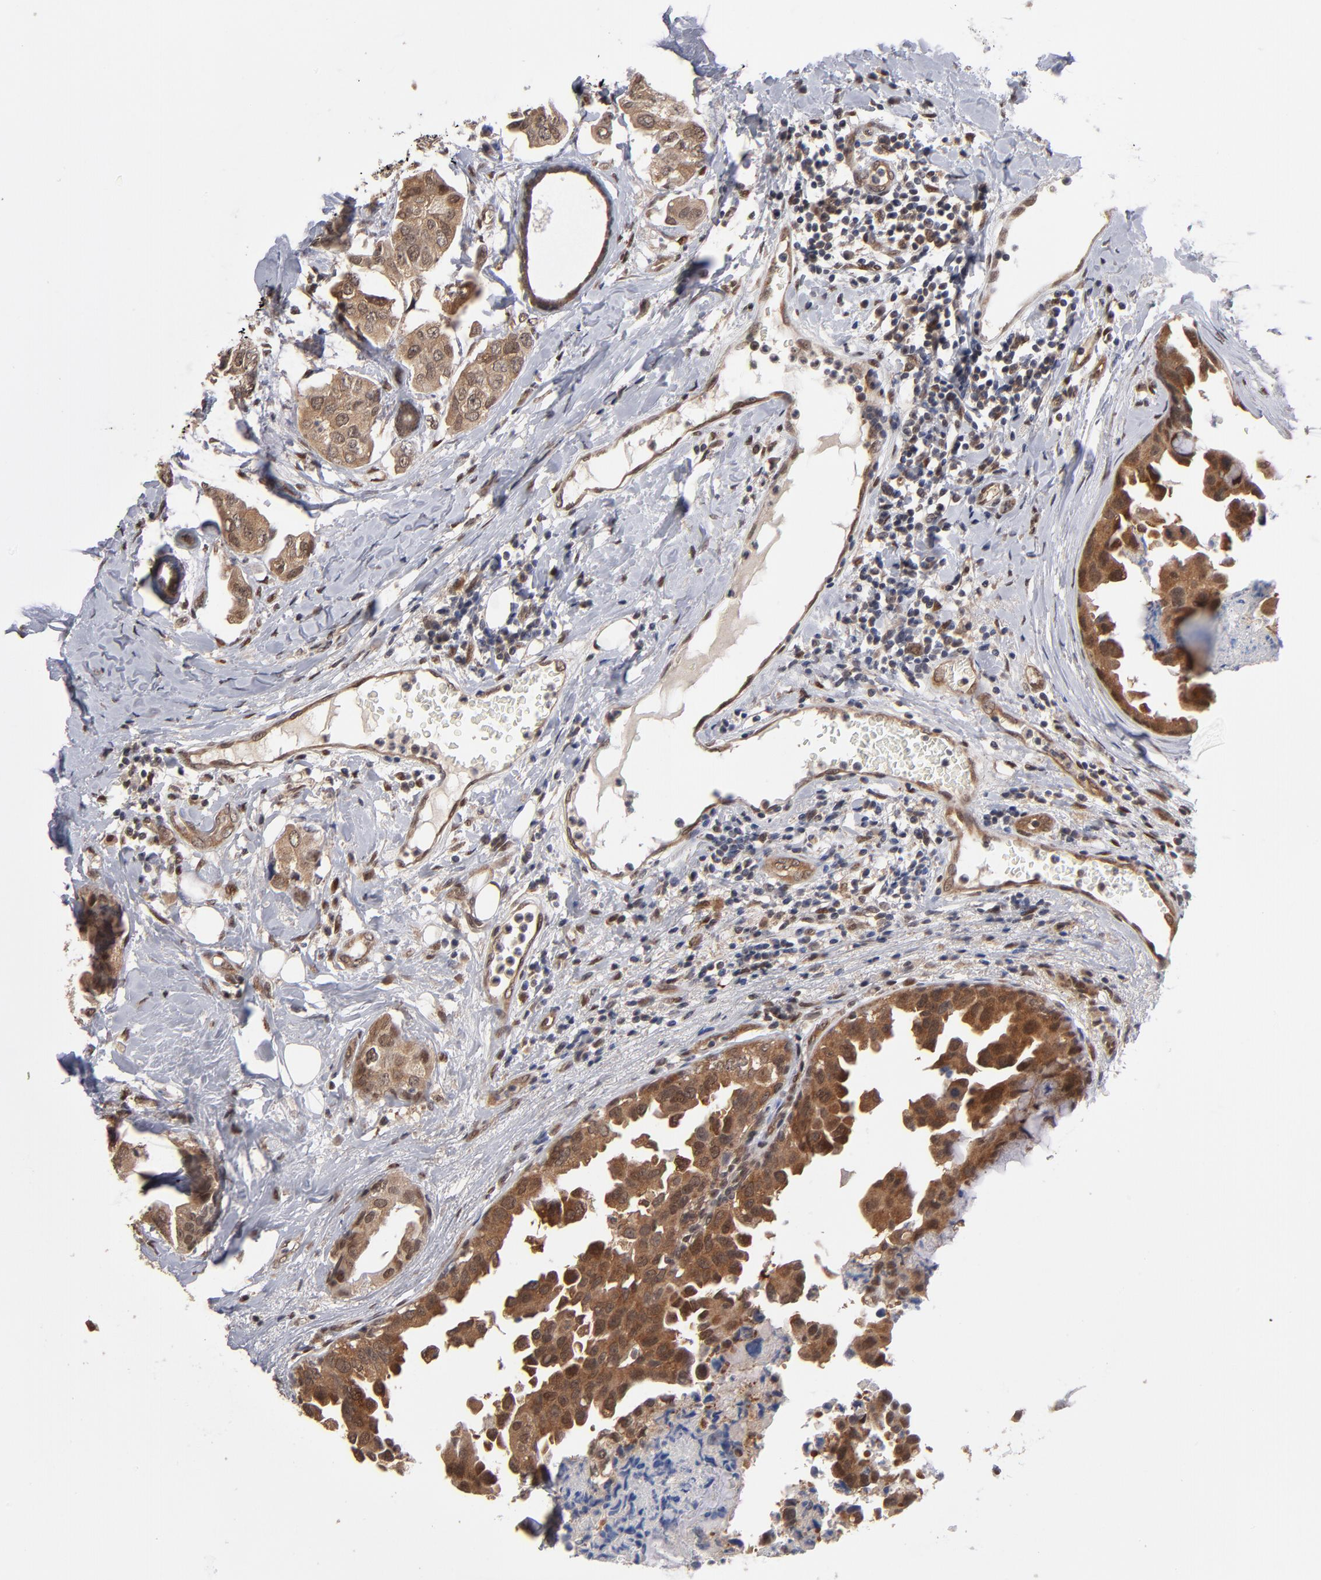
{"staining": {"intensity": "moderate", "quantity": ">75%", "location": "cytoplasmic/membranous,nuclear"}, "tissue": "breast cancer", "cell_type": "Tumor cells", "image_type": "cancer", "snomed": [{"axis": "morphology", "description": "Duct carcinoma"}, {"axis": "topography", "description": "Breast"}], "caption": "An IHC image of neoplastic tissue is shown. Protein staining in brown shows moderate cytoplasmic/membranous and nuclear positivity in infiltrating ductal carcinoma (breast) within tumor cells. (IHC, brightfield microscopy, high magnification).", "gene": "HUWE1", "patient": {"sex": "female", "age": 40}}